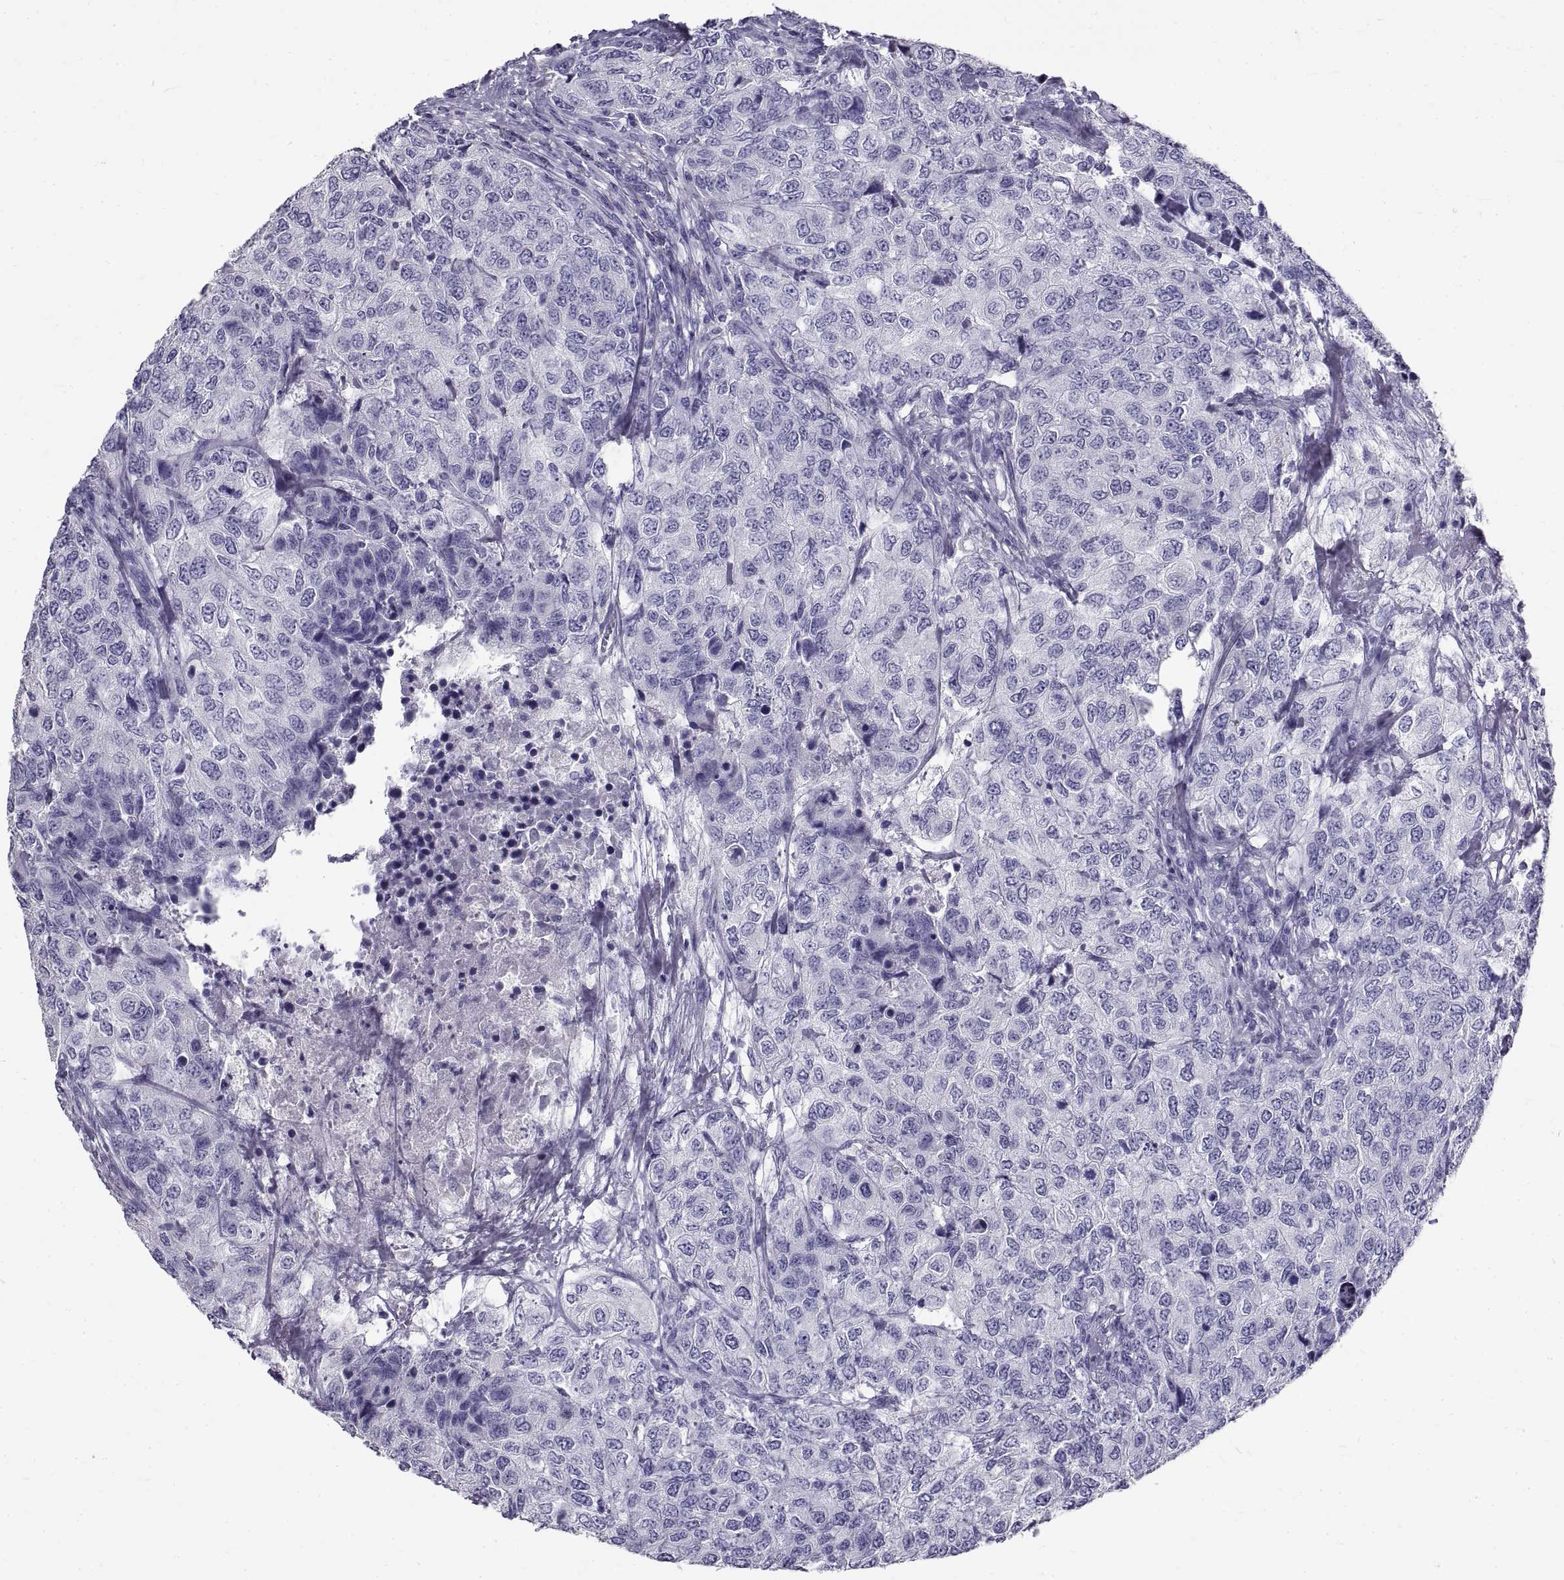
{"staining": {"intensity": "negative", "quantity": "none", "location": "none"}, "tissue": "urothelial cancer", "cell_type": "Tumor cells", "image_type": "cancer", "snomed": [{"axis": "morphology", "description": "Urothelial carcinoma, High grade"}, {"axis": "topography", "description": "Urinary bladder"}], "caption": "Urothelial cancer stained for a protein using immunohistochemistry (IHC) exhibits no staining tumor cells.", "gene": "GNG12", "patient": {"sex": "female", "age": 78}}